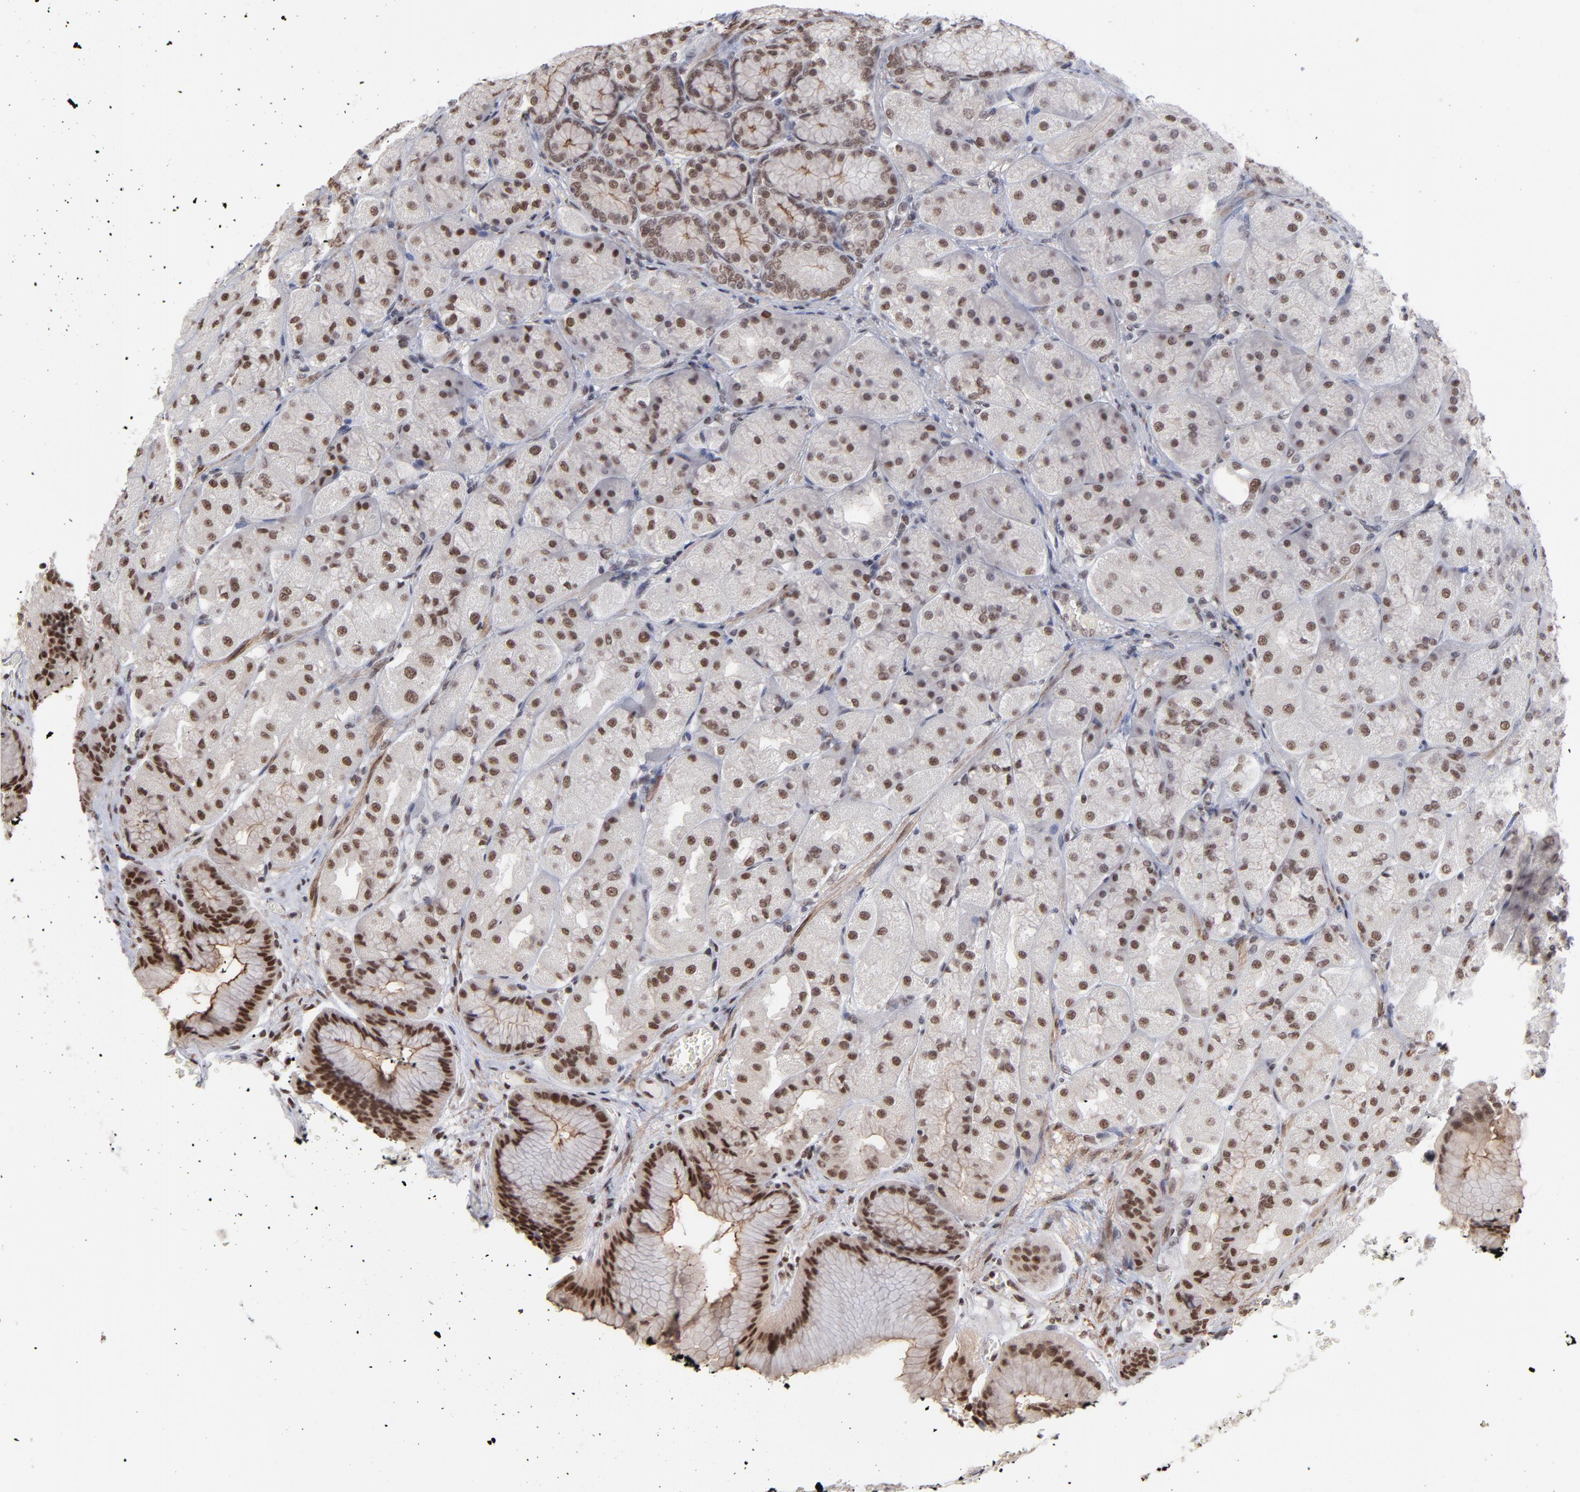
{"staining": {"intensity": "moderate", "quantity": ">75%", "location": "cytoplasmic/membranous,nuclear"}, "tissue": "stomach", "cell_type": "Glandular cells", "image_type": "normal", "snomed": [{"axis": "morphology", "description": "Normal tissue, NOS"}, {"axis": "morphology", "description": "Adenocarcinoma, NOS"}, {"axis": "topography", "description": "Stomach"}, {"axis": "topography", "description": "Stomach, lower"}], "caption": "Immunohistochemical staining of normal human stomach displays >75% levels of moderate cytoplasmic/membranous,nuclear protein staining in about >75% of glandular cells.", "gene": "ZNF3", "patient": {"sex": "female", "age": 65}}